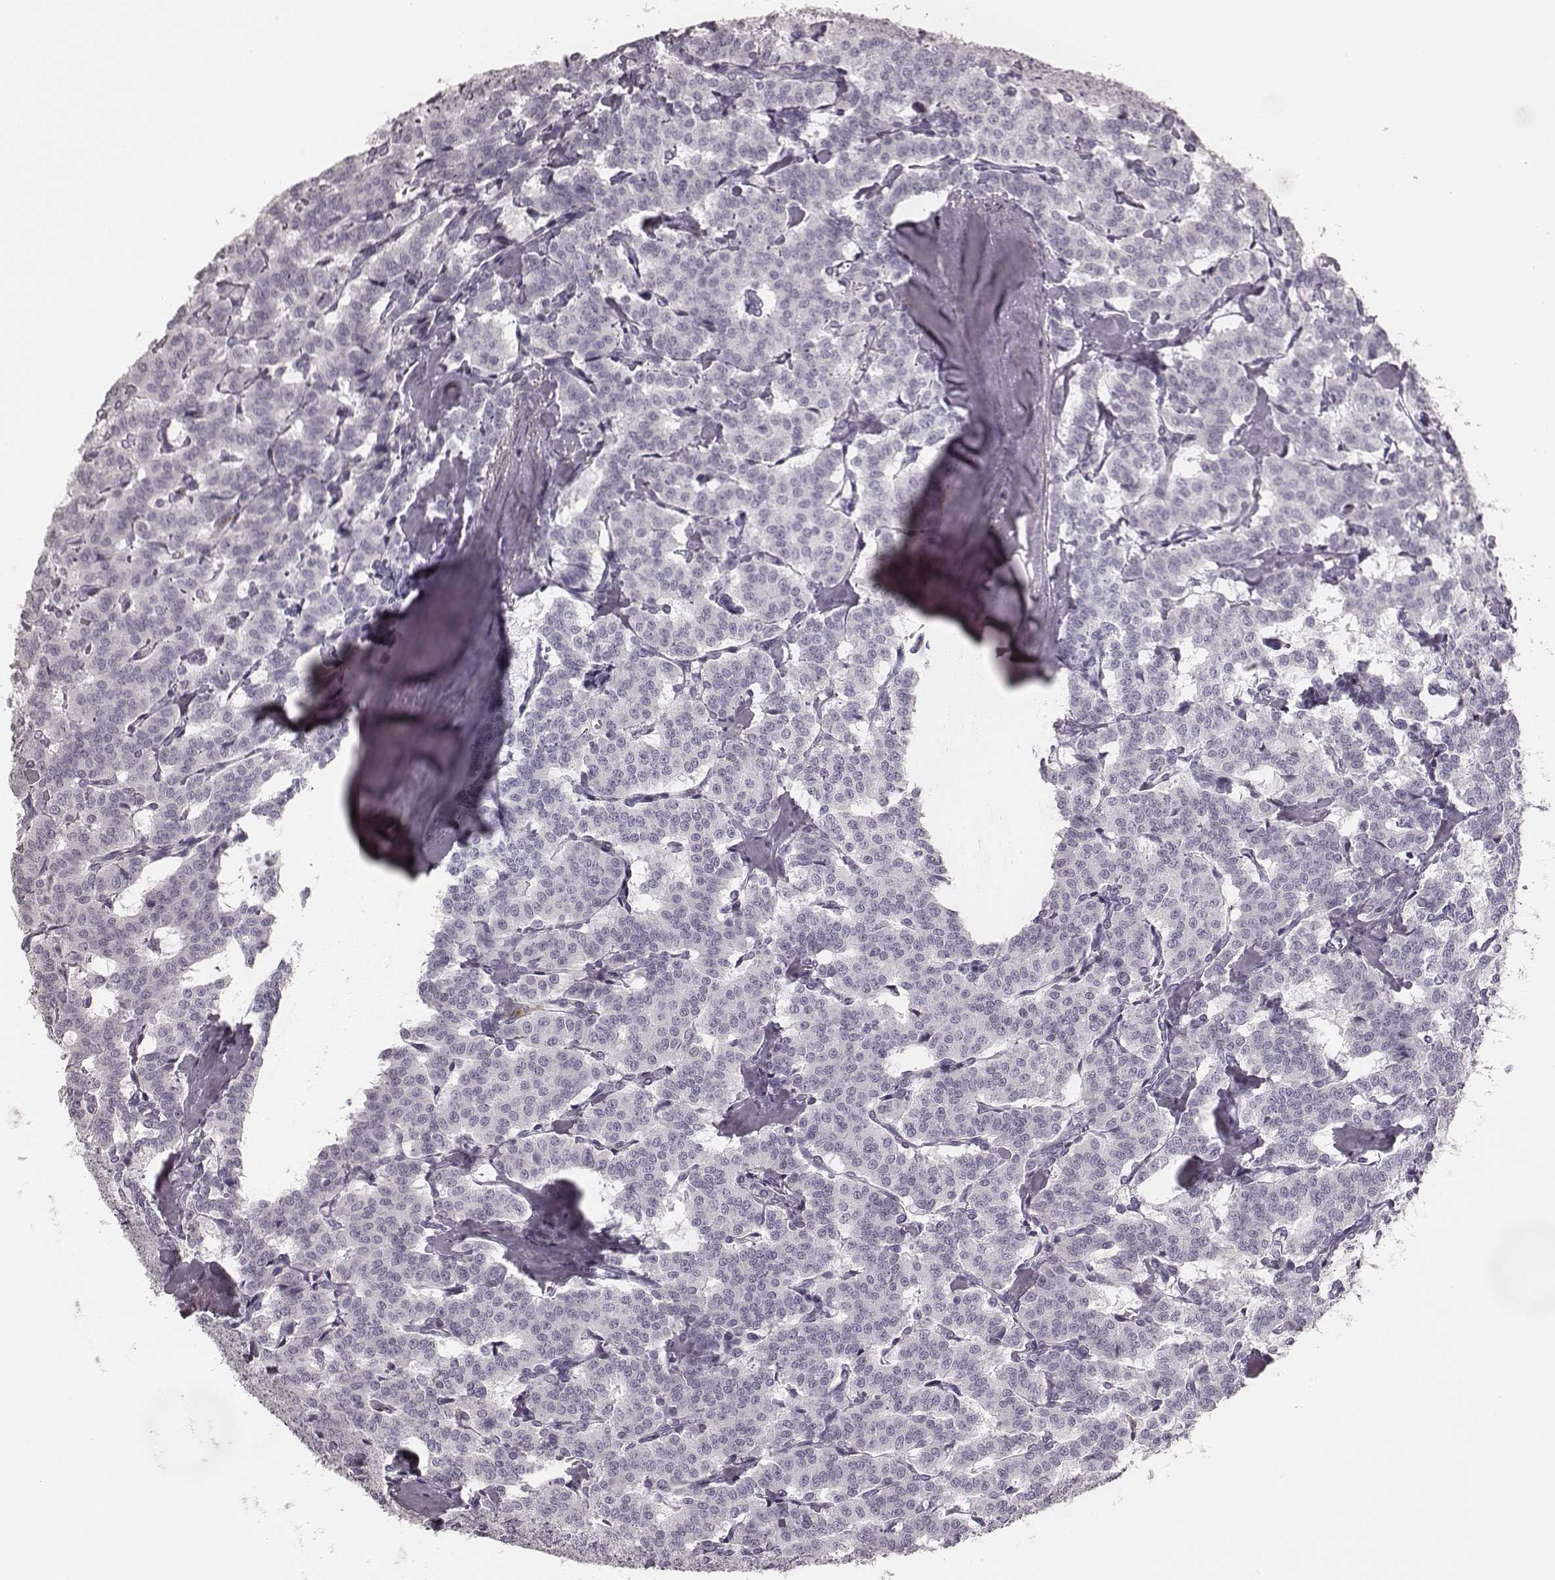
{"staining": {"intensity": "negative", "quantity": "none", "location": "none"}, "tissue": "carcinoid", "cell_type": "Tumor cells", "image_type": "cancer", "snomed": [{"axis": "morphology", "description": "Carcinoid, malignant, NOS"}, {"axis": "topography", "description": "Lung"}], "caption": "Immunohistochemical staining of human carcinoid displays no significant expression in tumor cells.", "gene": "ELANE", "patient": {"sex": "female", "age": 46}}